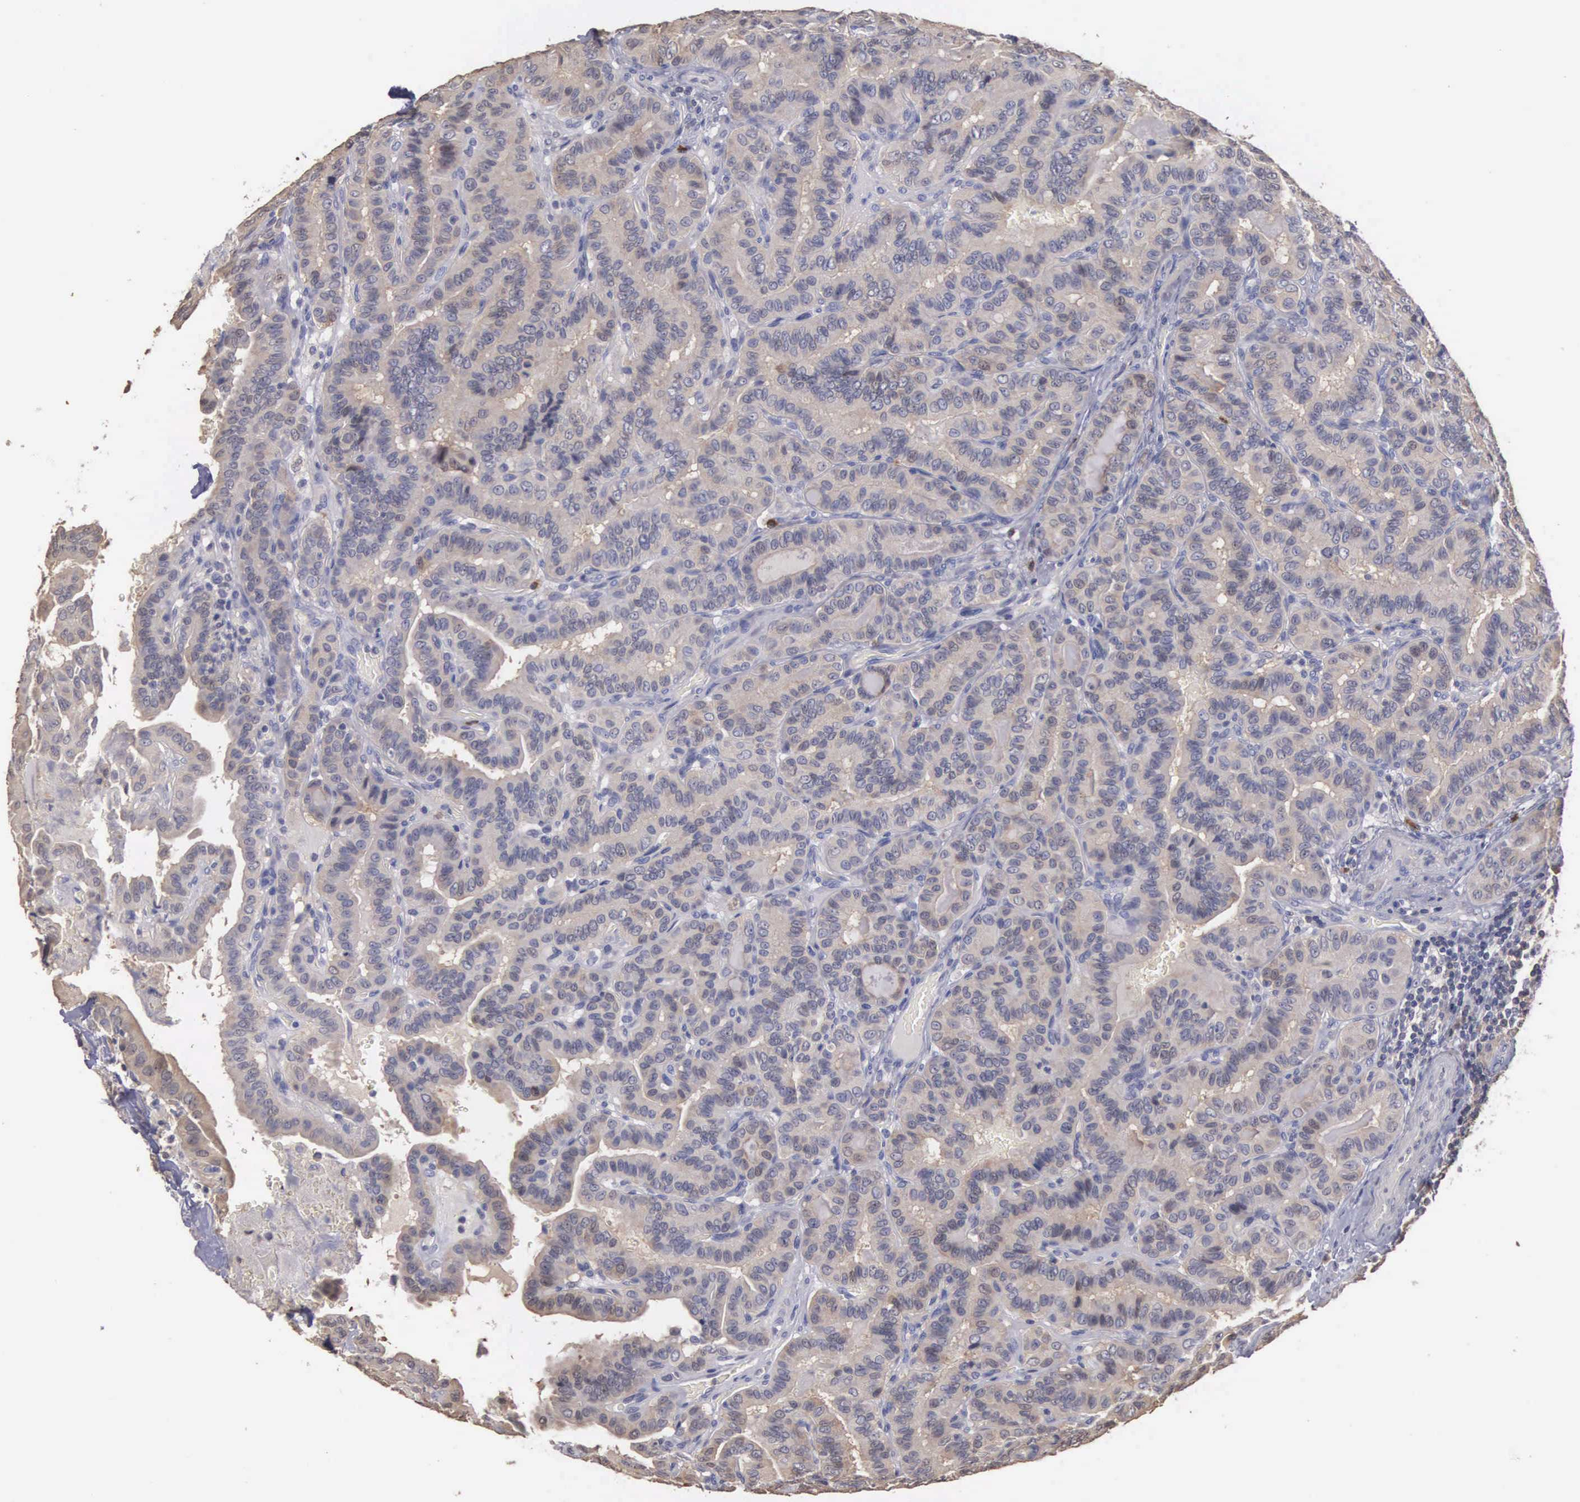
{"staining": {"intensity": "weak", "quantity": ">75%", "location": "cytoplasmic/membranous"}, "tissue": "thyroid cancer", "cell_type": "Tumor cells", "image_type": "cancer", "snomed": [{"axis": "morphology", "description": "Papillary adenocarcinoma, NOS"}, {"axis": "topography", "description": "Thyroid gland"}], "caption": "High-power microscopy captured an immunohistochemistry histopathology image of thyroid cancer (papillary adenocarcinoma), revealing weak cytoplasmic/membranous staining in approximately >75% of tumor cells.", "gene": "ENO3", "patient": {"sex": "male", "age": 87}}